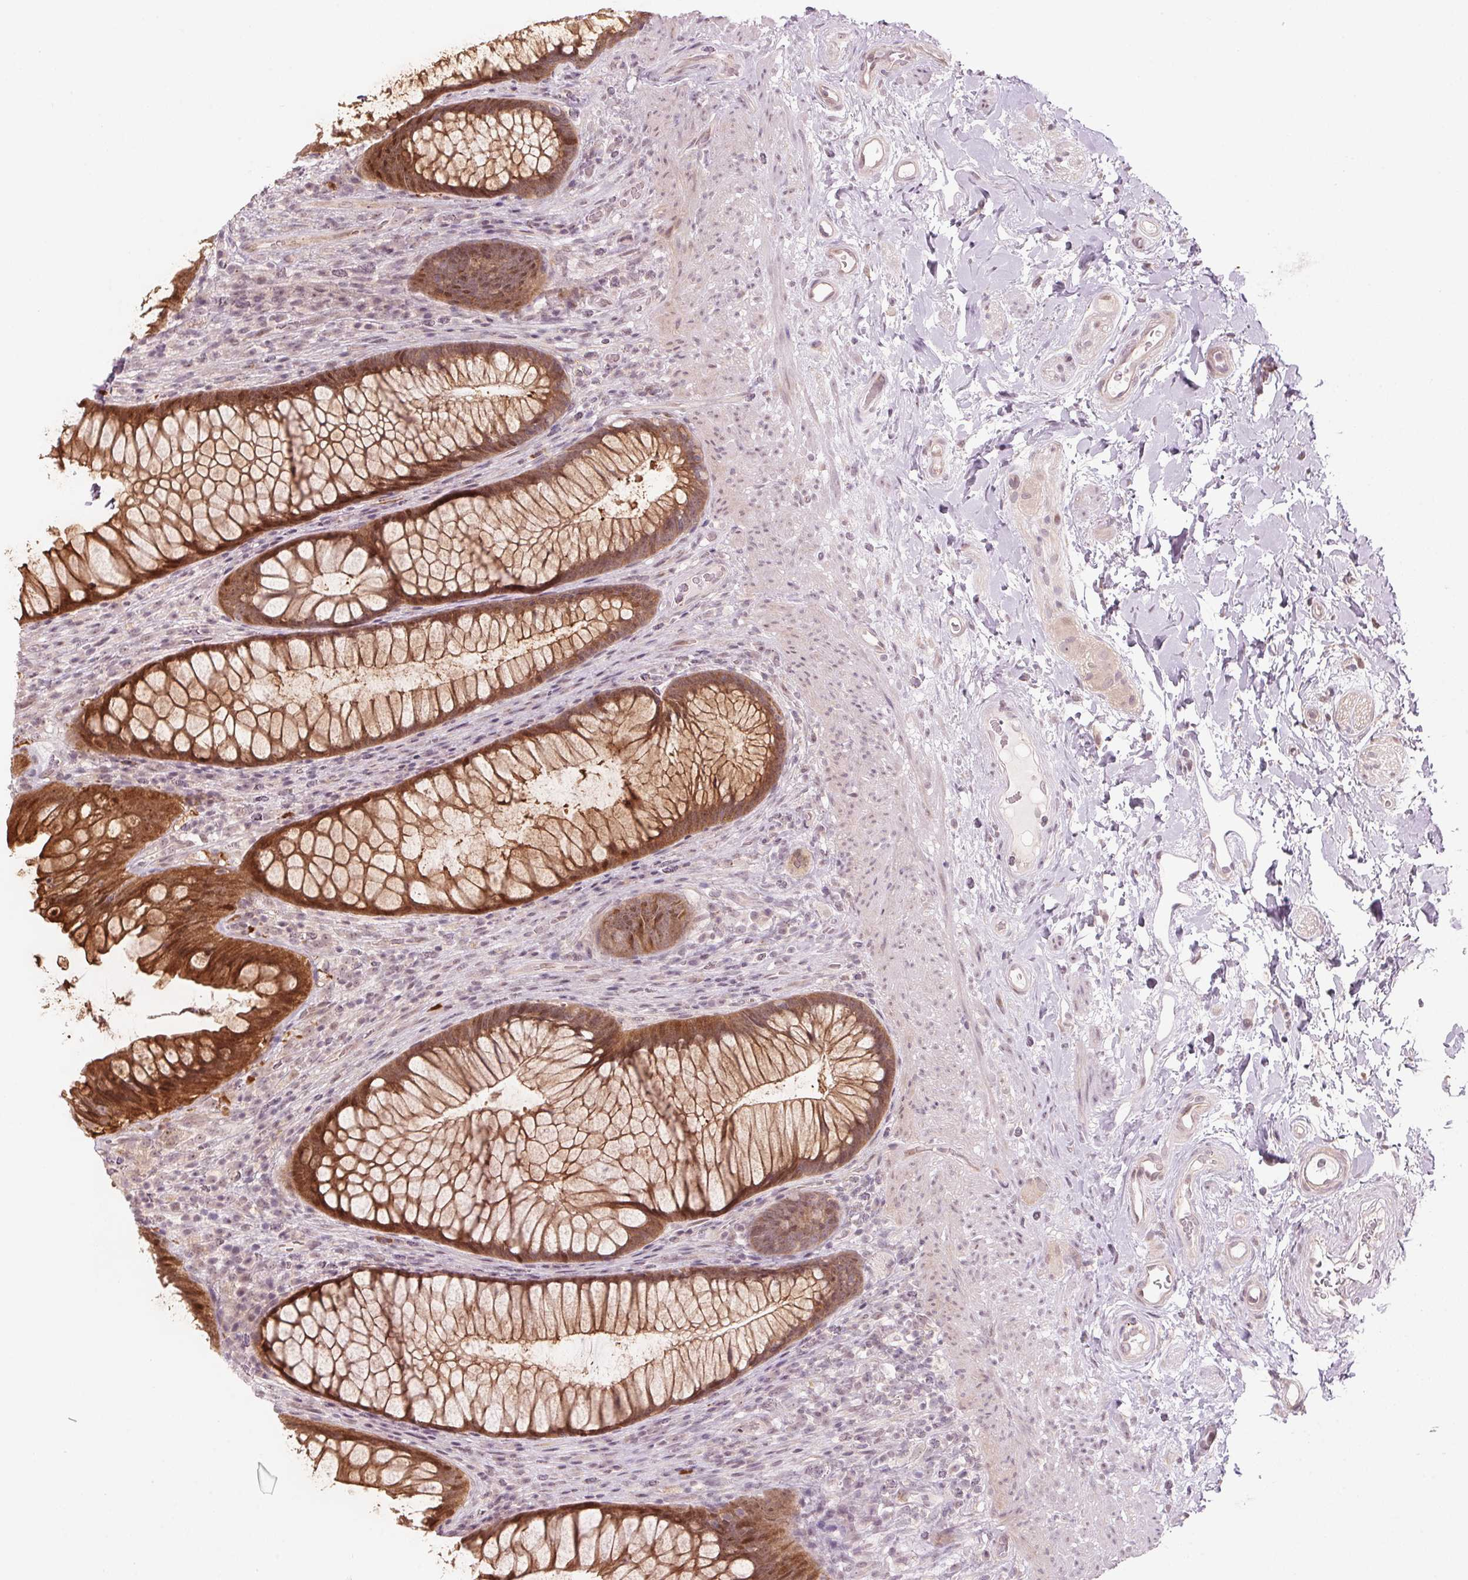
{"staining": {"intensity": "strong", "quantity": ">75%", "location": "cytoplasmic/membranous,nuclear"}, "tissue": "rectum", "cell_type": "Glandular cells", "image_type": "normal", "snomed": [{"axis": "morphology", "description": "Normal tissue, NOS"}, {"axis": "topography", "description": "Smooth muscle"}, {"axis": "topography", "description": "Rectum"}], "caption": "Immunohistochemical staining of benign rectum reveals strong cytoplasmic/membranous,nuclear protein staining in approximately >75% of glandular cells.", "gene": "TMED6", "patient": {"sex": "male", "age": 53}}